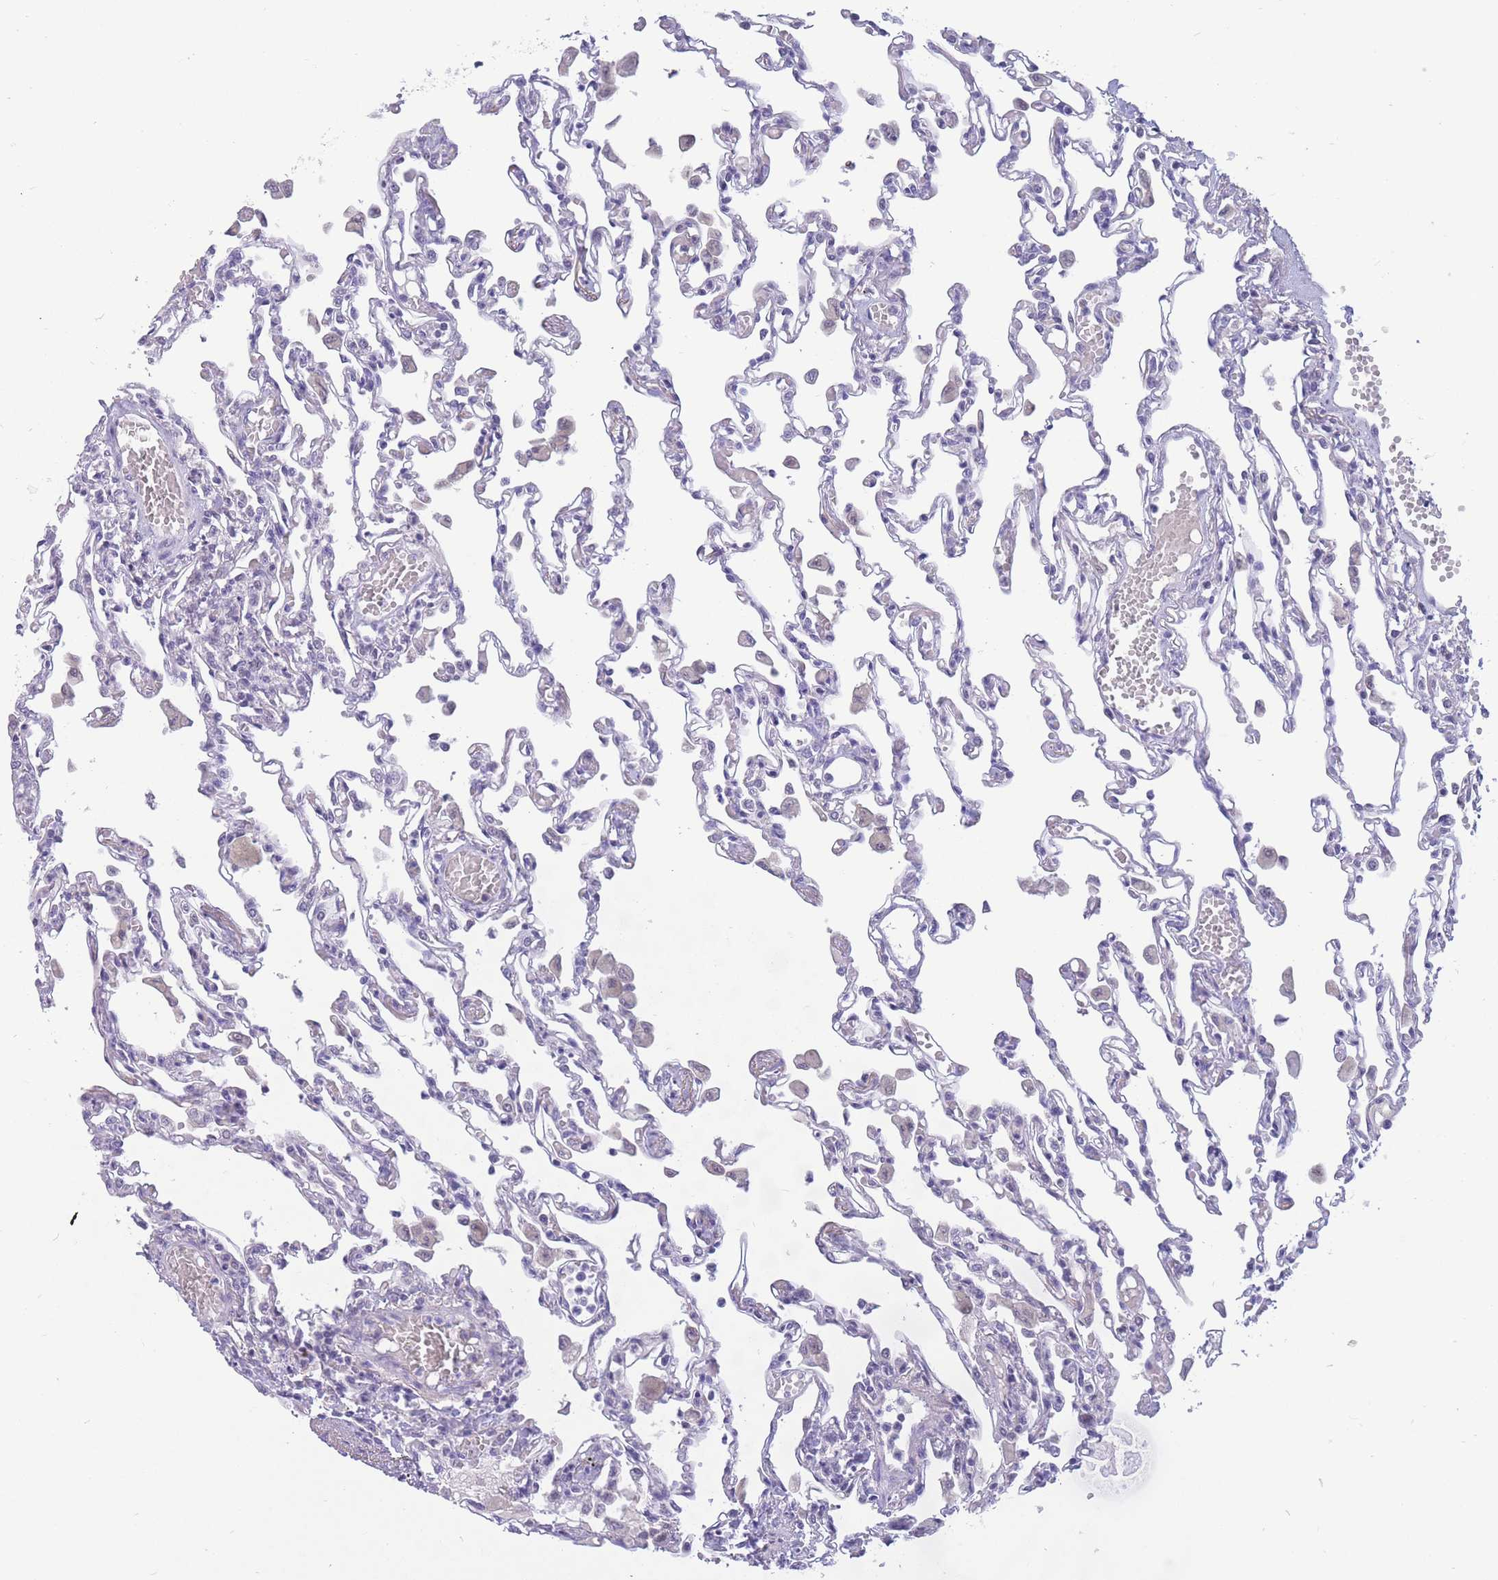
{"staining": {"intensity": "negative", "quantity": "none", "location": "none"}, "tissue": "lung", "cell_type": "Alveolar cells", "image_type": "normal", "snomed": [{"axis": "morphology", "description": "Normal tissue, NOS"}, {"axis": "topography", "description": "Bronchus"}, {"axis": "topography", "description": "Lung"}], "caption": "High power microscopy photomicrograph of an IHC histopathology image of unremarkable lung, revealing no significant staining in alveolar cells.", "gene": "BOP1", "patient": {"sex": "female", "age": 49}}